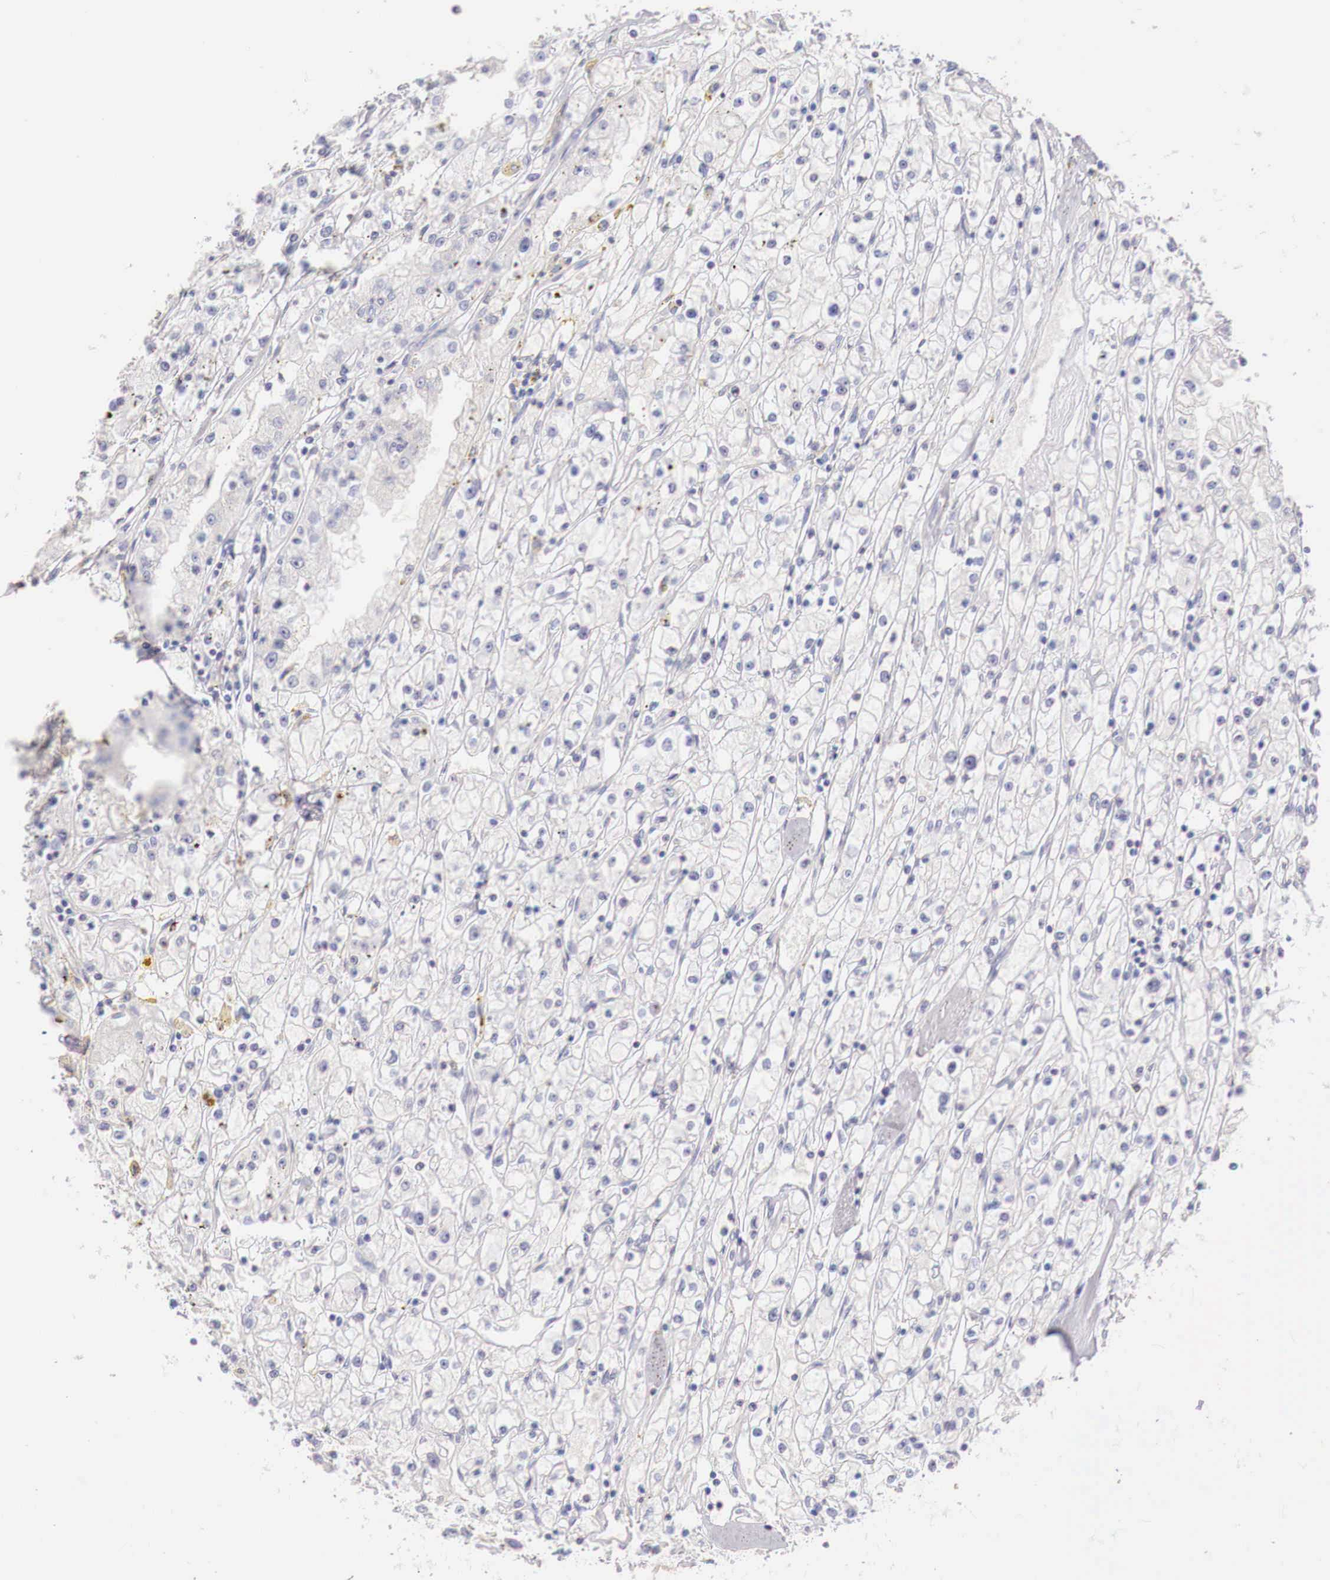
{"staining": {"intensity": "negative", "quantity": "none", "location": "none"}, "tissue": "renal cancer", "cell_type": "Tumor cells", "image_type": "cancer", "snomed": [{"axis": "morphology", "description": "Adenocarcinoma, NOS"}, {"axis": "topography", "description": "Kidney"}], "caption": "Image shows no significant protein expression in tumor cells of renal adenocarcinoma.", "gene": "IDH3G", "patient": {"sex": "male", "age": 56}}